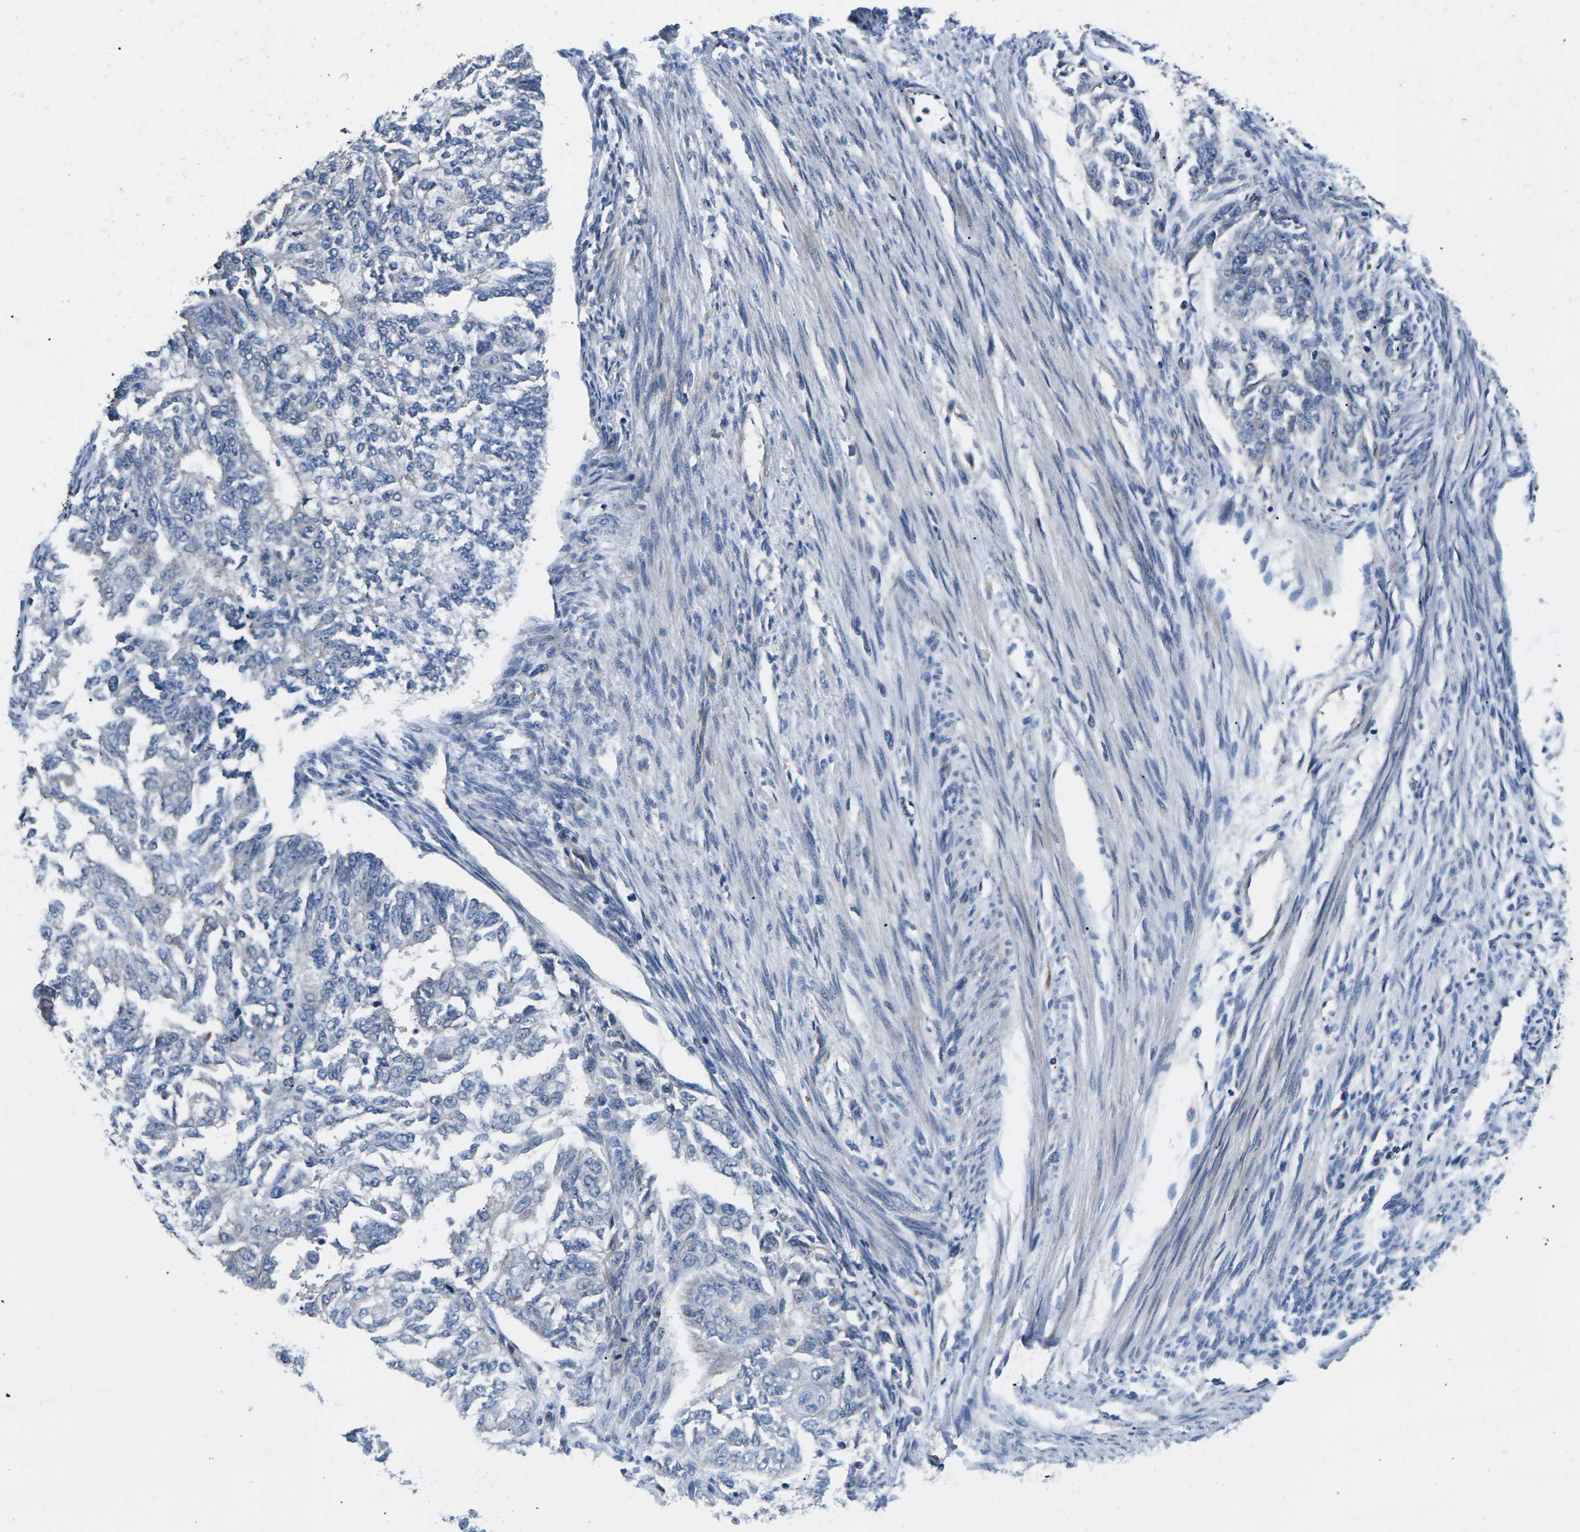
{"staining": {"intensity": "negative", "quantity": "none", "location": "none"}, "tissue": "endometrial cancer", "cell_type": "Tumor cells", "image_type": "cancer", "snomed": [{"axis": "morphology", "description": "Adenocarcinoma, NOS"}, {"axis": "topography", "description": "Endometrium"}], "caption": "This is an immunohistochemistry (IHC) histopathology image of endometrial adenocarcinoma. There is no staining in tumor cells.", "gene": "PLCE1", "patient": {"sex": "female", "age": 32}}